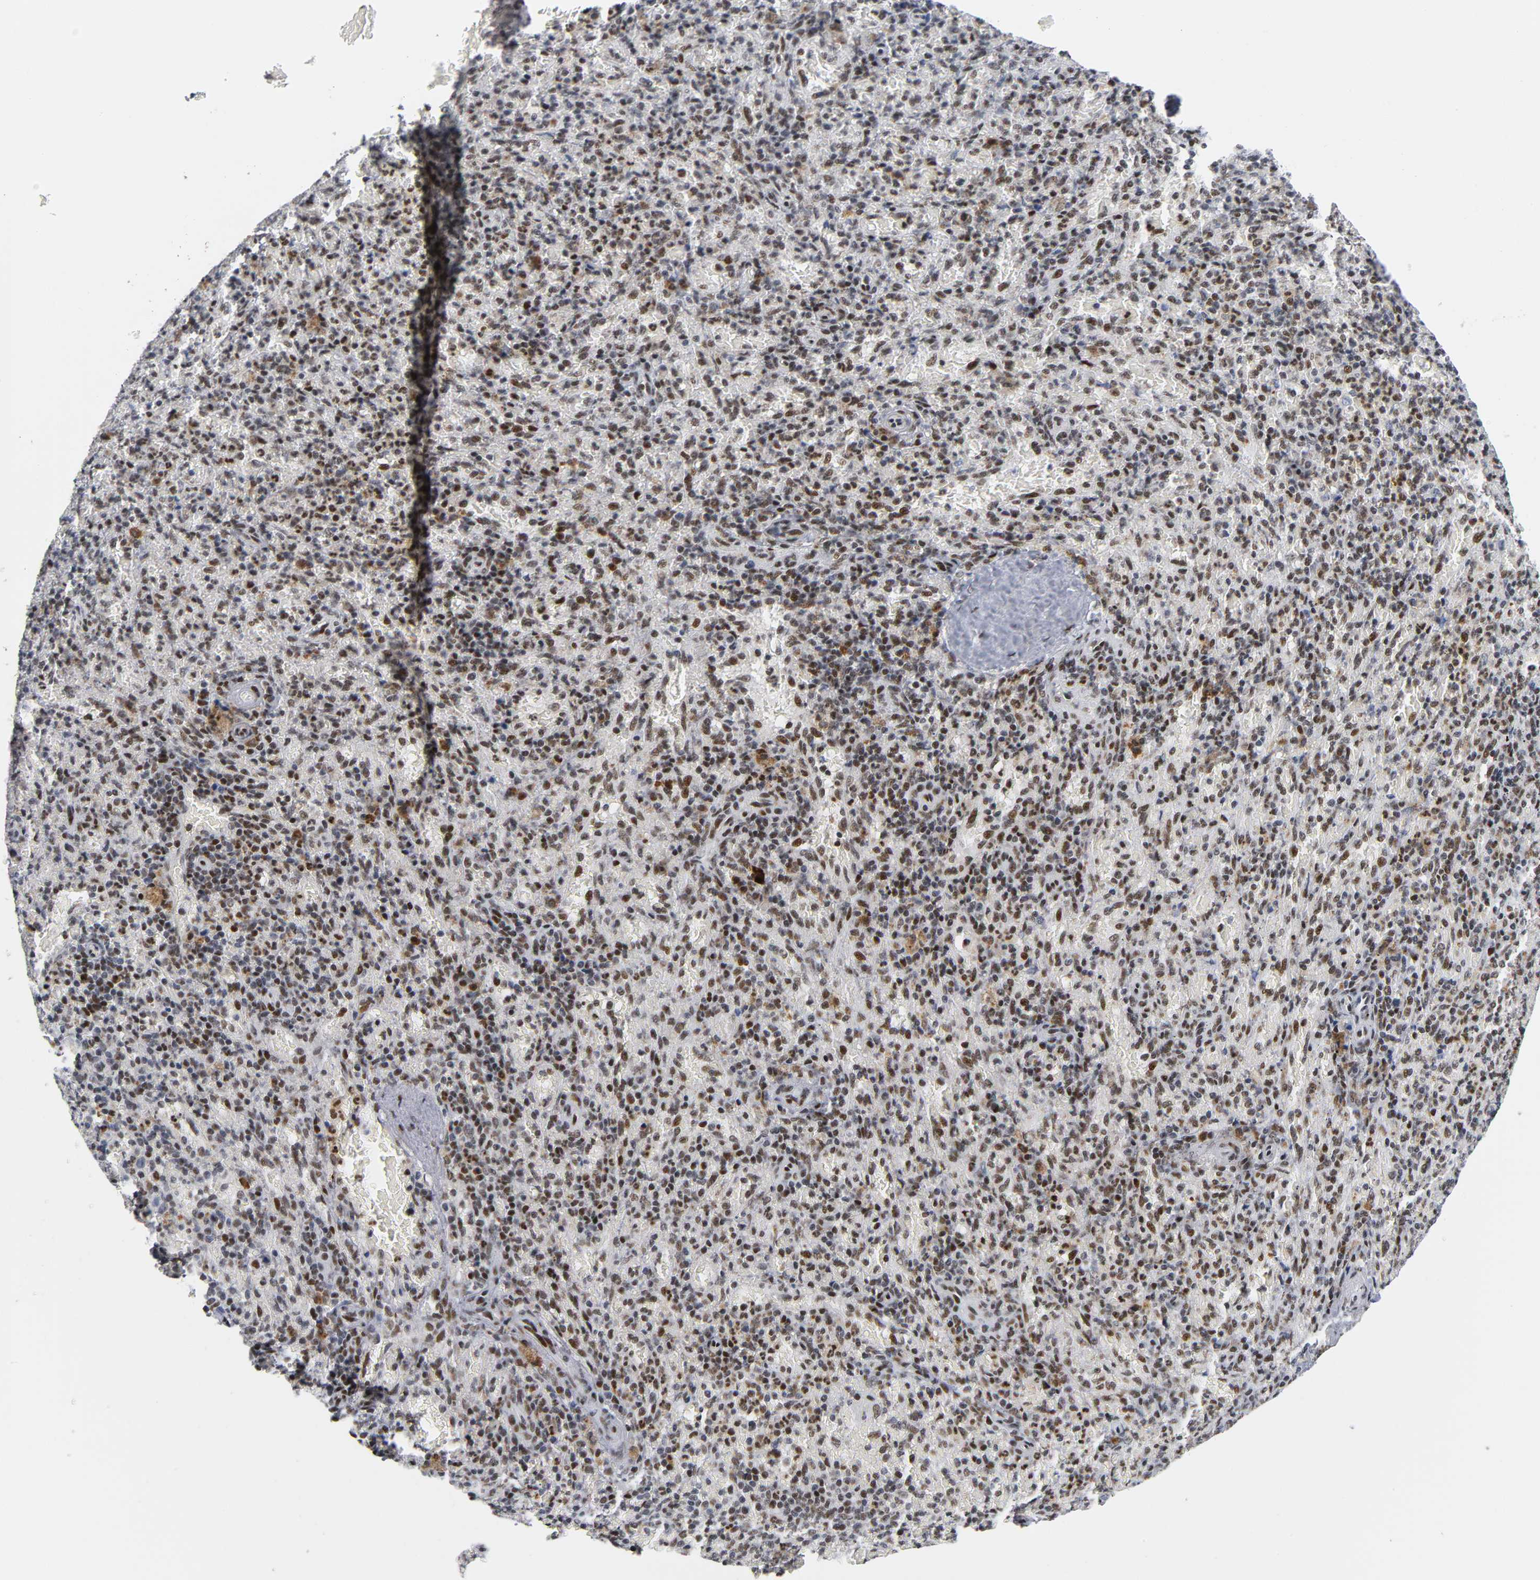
{"staining": {"intensity": "moderate", "quantity": ">75%", "location": "nuclear"}, "tissue": "spleen", "cell_type": "Cells in red pulp", "image_type": "normal", "snomed": [{"axis": "morphology", "description": "Normal tissue, NOS"}, {"axis": "topography", "description": "Spleen"}], "caption": "The immunohistochemical stain shows moderate nuclear expression in cells in red pulp of normal spleen.", "gene": "CREBBP", "patient": {"sex": "female", "age": 43}}